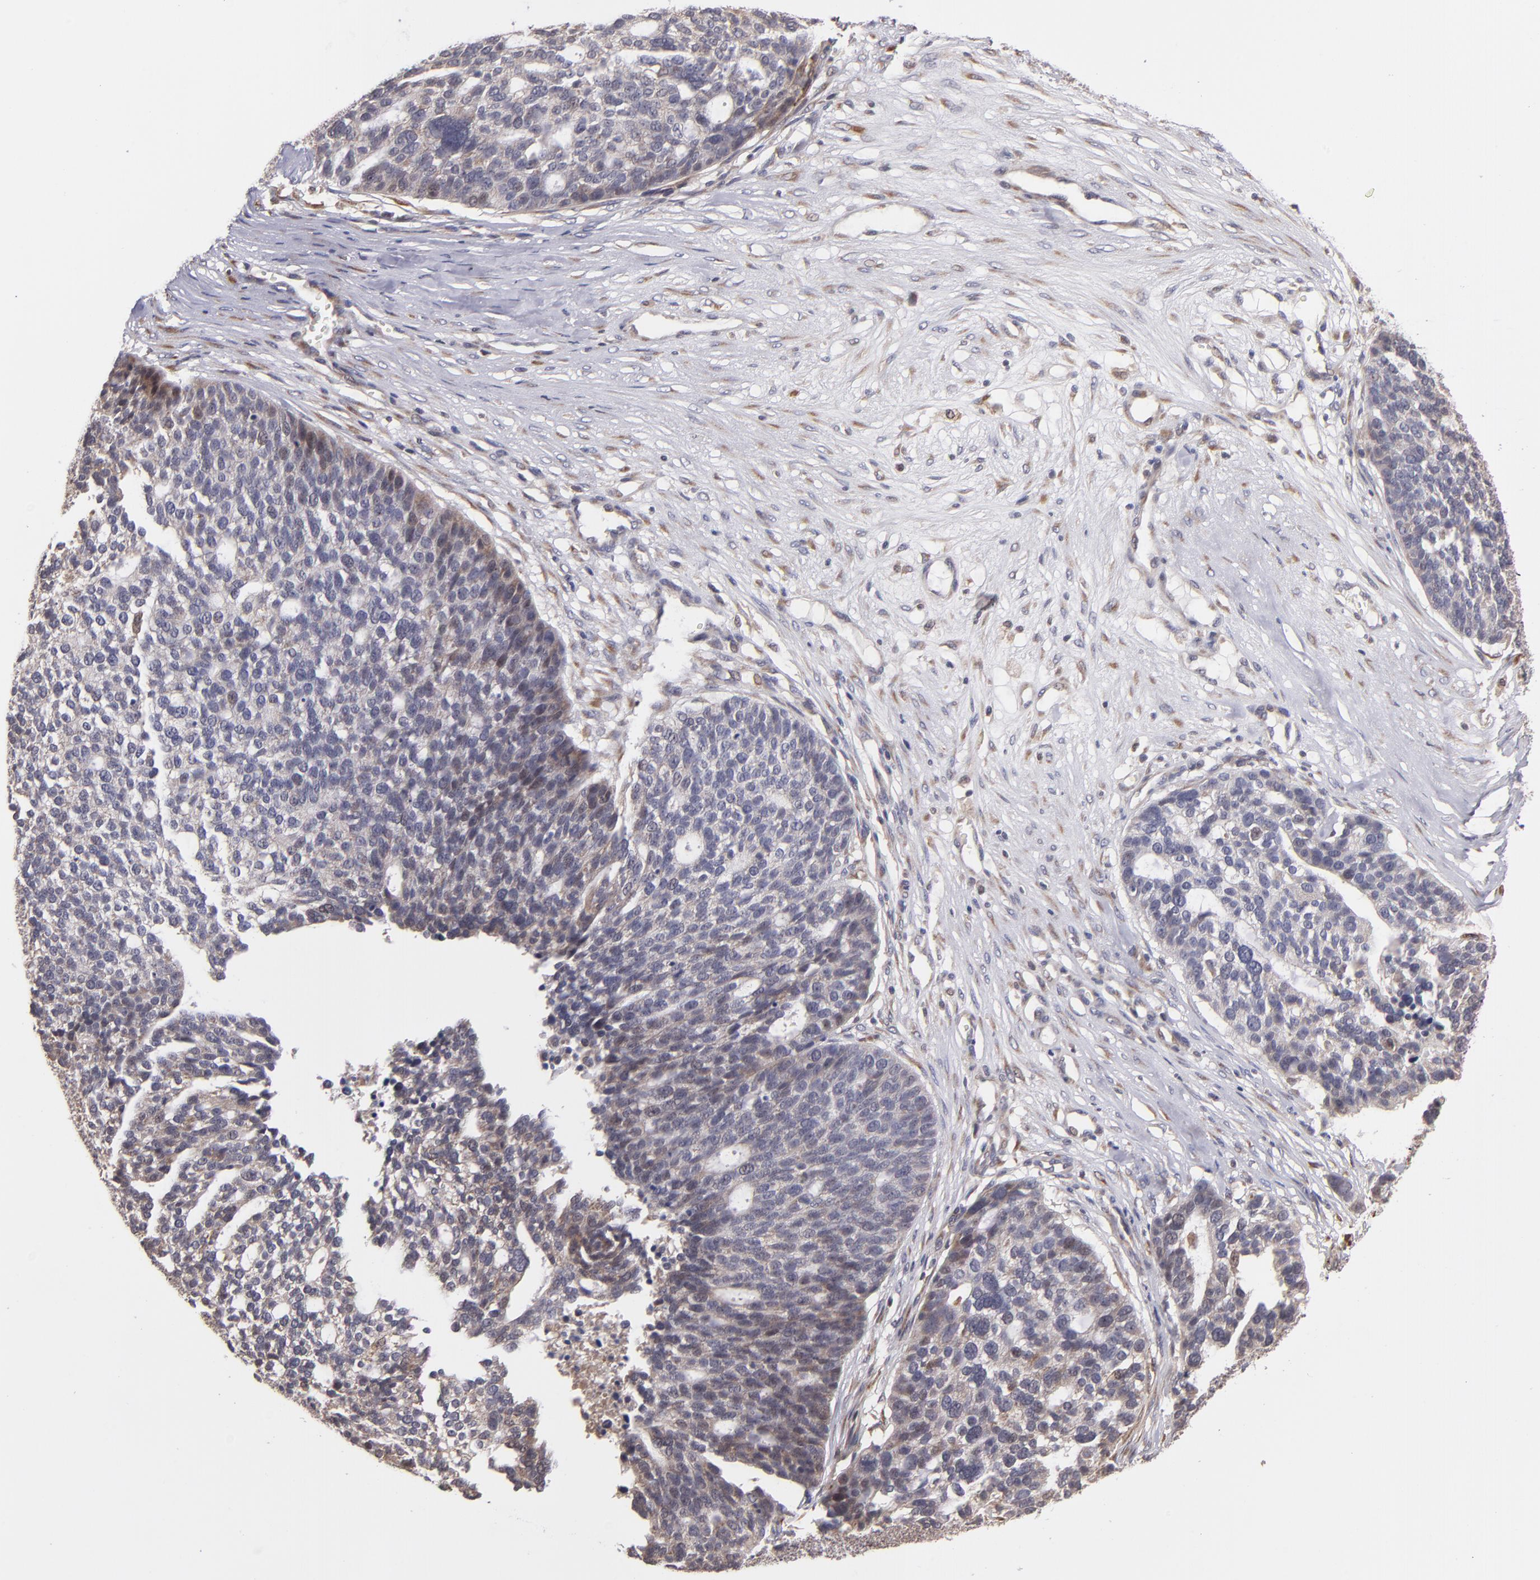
{"staining": {"intensity": "weak", "quantity": ">75%", "location": "cytoplasmic/membranous"}, "tissue": "ovarian cancer", "cell_type": "Tumor cells", "image_type": "cancer", "snomed": [{"axis": "morphology", "description": "Cystadenocarcinoma, serous, NOS"}, {"axis": "topography", "description": "Ovary"}], "caption": "About >75% of tumor cells in human serous cystadenocarcinoma (ovarian) exhibit weak cytoplasmic/membranous protein staining as visualized by brown immunohistochemical staining.", "gene": "CASP1", "patient": {"sex": "female", "age": 59}}